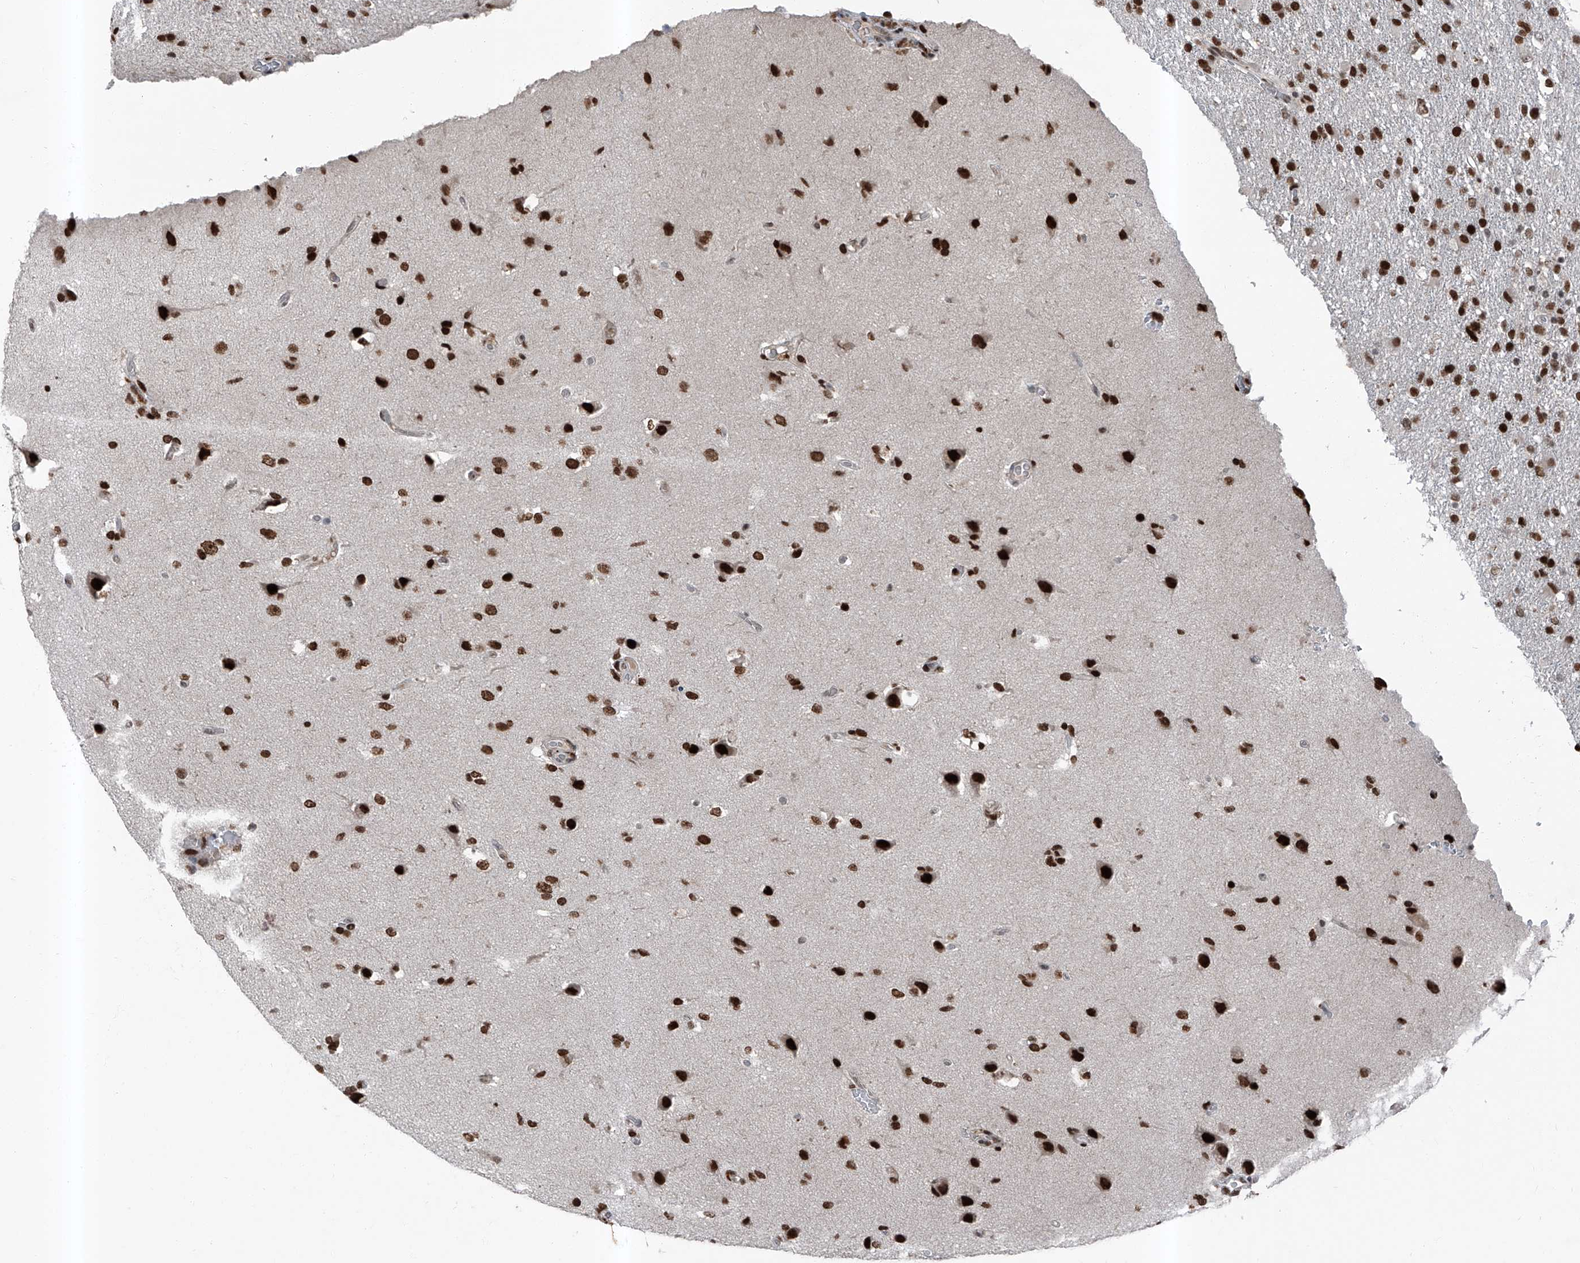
{"staining": {"intensity": "strong", "quantity": ">75%", "location": "nuclear"}, "tissue": "glioma", "cell_type": "Tumor cells", "image_type": "cancer", "snomed": [{"axis": "morphology", "description": "Glioma, malignant, High grade"}, {"axis": "topography", "description": "Brain"}], "caption": "High-power microscopy captured an immunohistochemistry (IHC) image of glioma, revealing strong nuclear expression in about >75% of tumor cells.", "gene": "BMI1", "patient": {"sex": "female", "age": 57}}